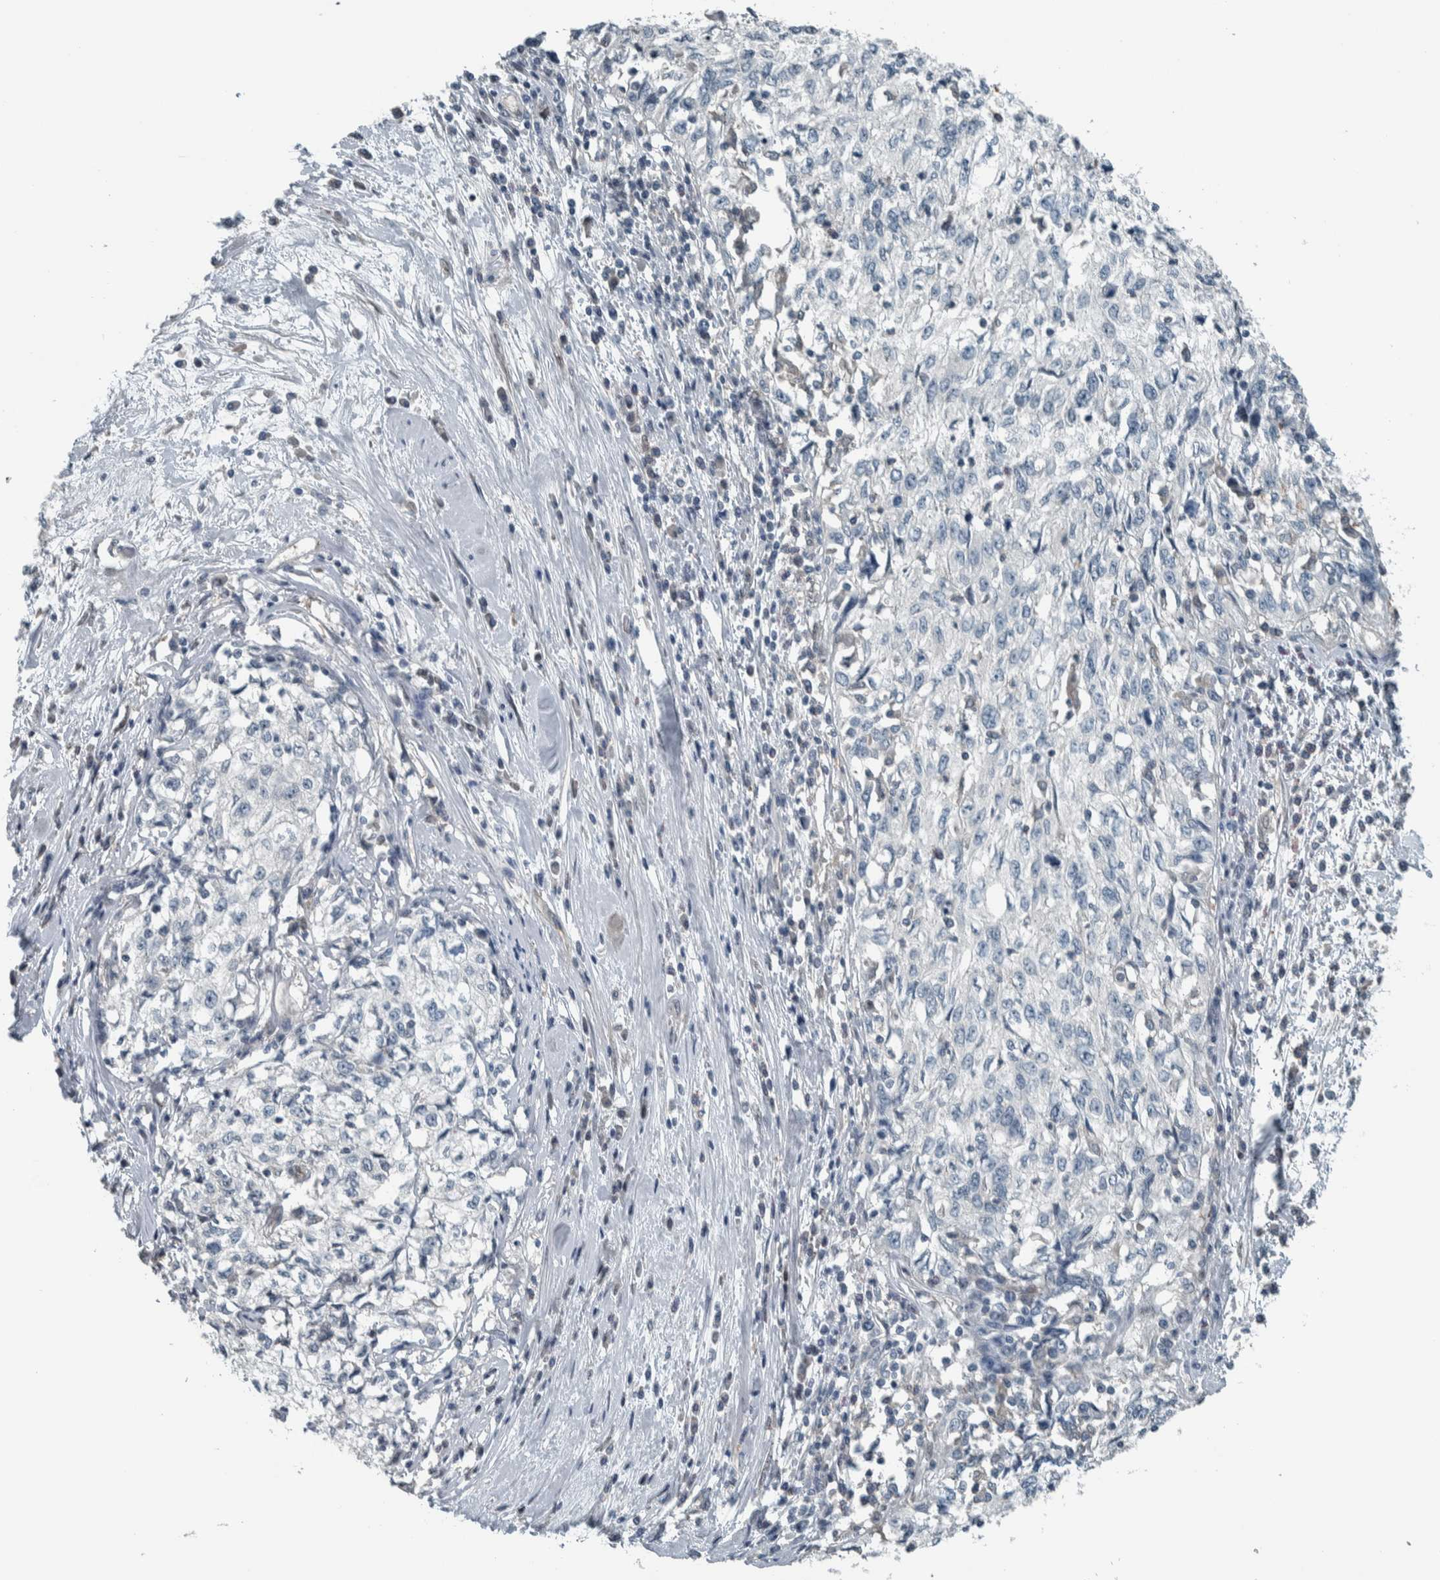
{"staining": {"intensity": "negative", "quantity": "none", "location": "none"}, "tissue": "cervical cancer", "cell_type": "Tumor cells", "image_type": "cancer", "snomed": [{"axis": "morphology", "description": "Squamous cell carcinoma, NOS"}, {"axis": "topography", "description": "Cervix"}], "caption": "High power microscopy histopathology image of an immunohistochemistry photomicrograph of cervical squamous cell carcinoma, revealing no significant positivity in tumor cells.", "gene": "ALAD", "patient": {"sex": "female", "age": 57}}